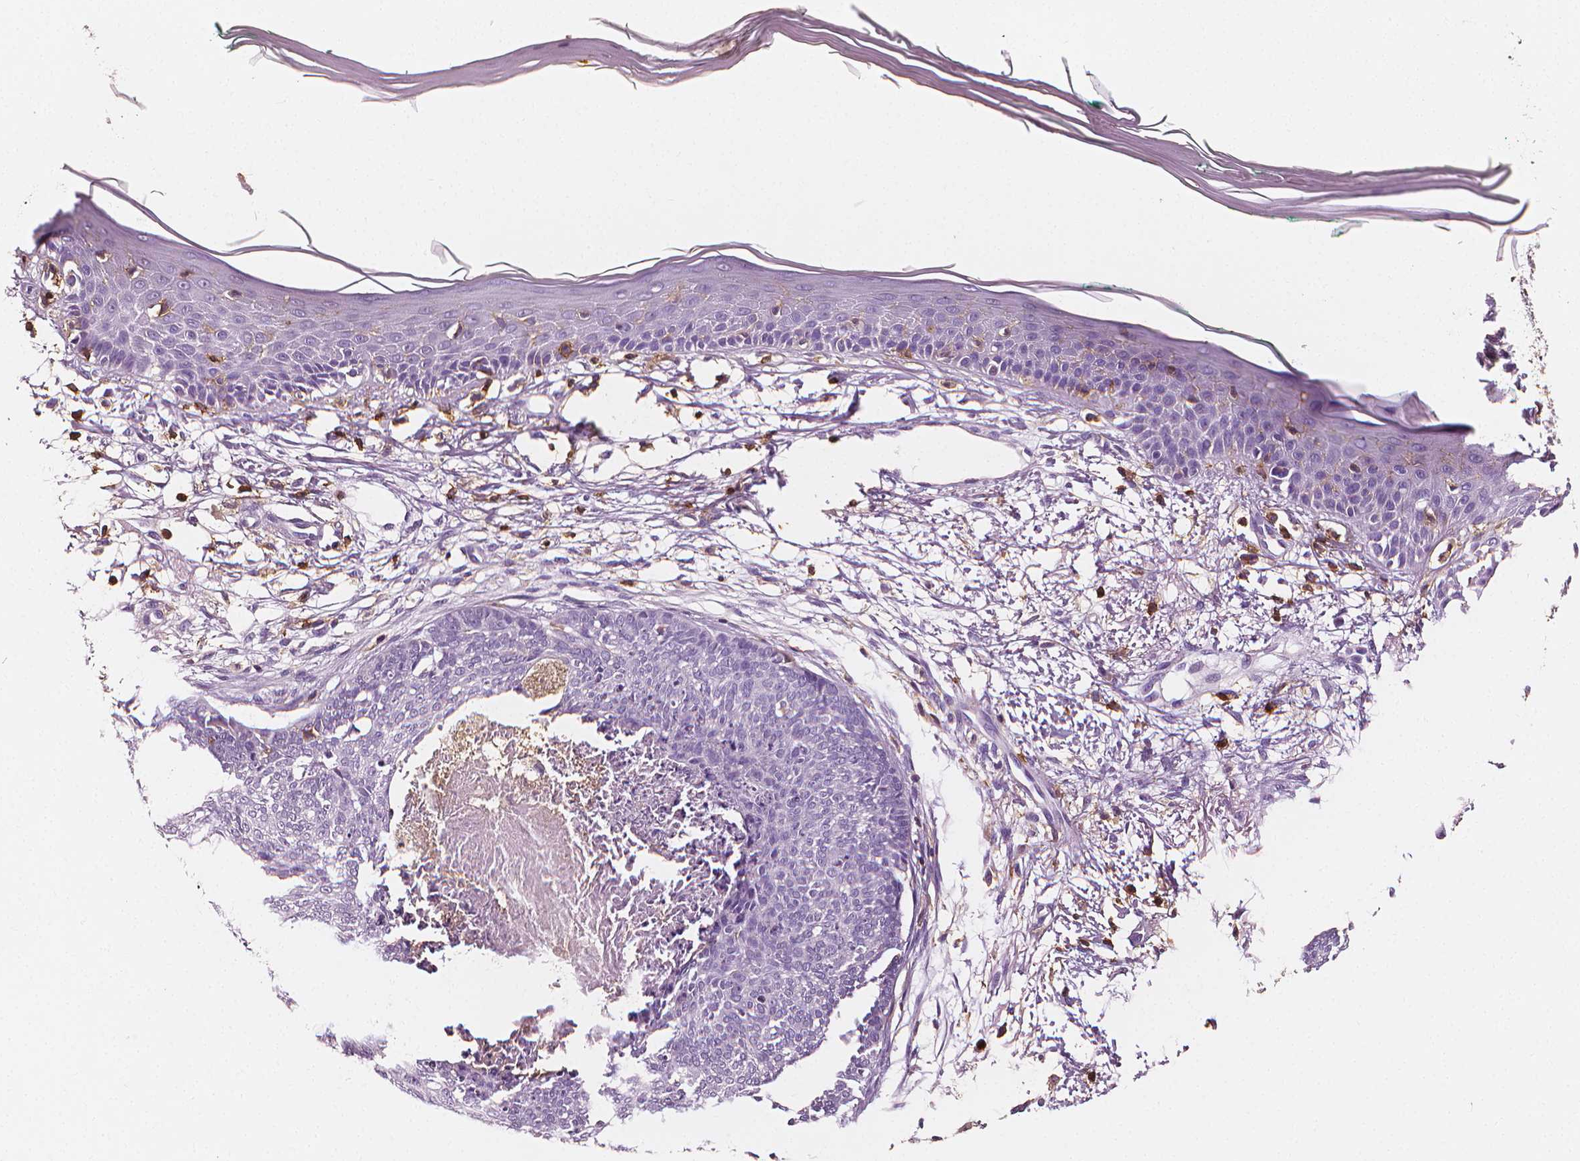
{"staining": {"intensity": "negative", "quantity": "none", "location": "none"}, "tissue": "skin cancer", "cell_type": "Tumor cells", "image_type": "cancer", "snomed": [{"axis": "morphology", "description": "Normal tissue, NOS"}, {"axis": "morphology", "description": "Basal cell carcinoma"}, {"axis": "topography", "description": "Skin"}], "caption": "Immunohistochemical staining of human basal cell carcinoma (skin) demonstrates no significant expression in tumor cells. The staining was performed using DAB (3,3'-diaminobenzidine) to visualize the protein expression in brown, while the nuclei were stained in blue with hematoxylin (Magnification: 20x).", "gene": "PTPRC", "patient": {"sex": "male", "age": 84}}